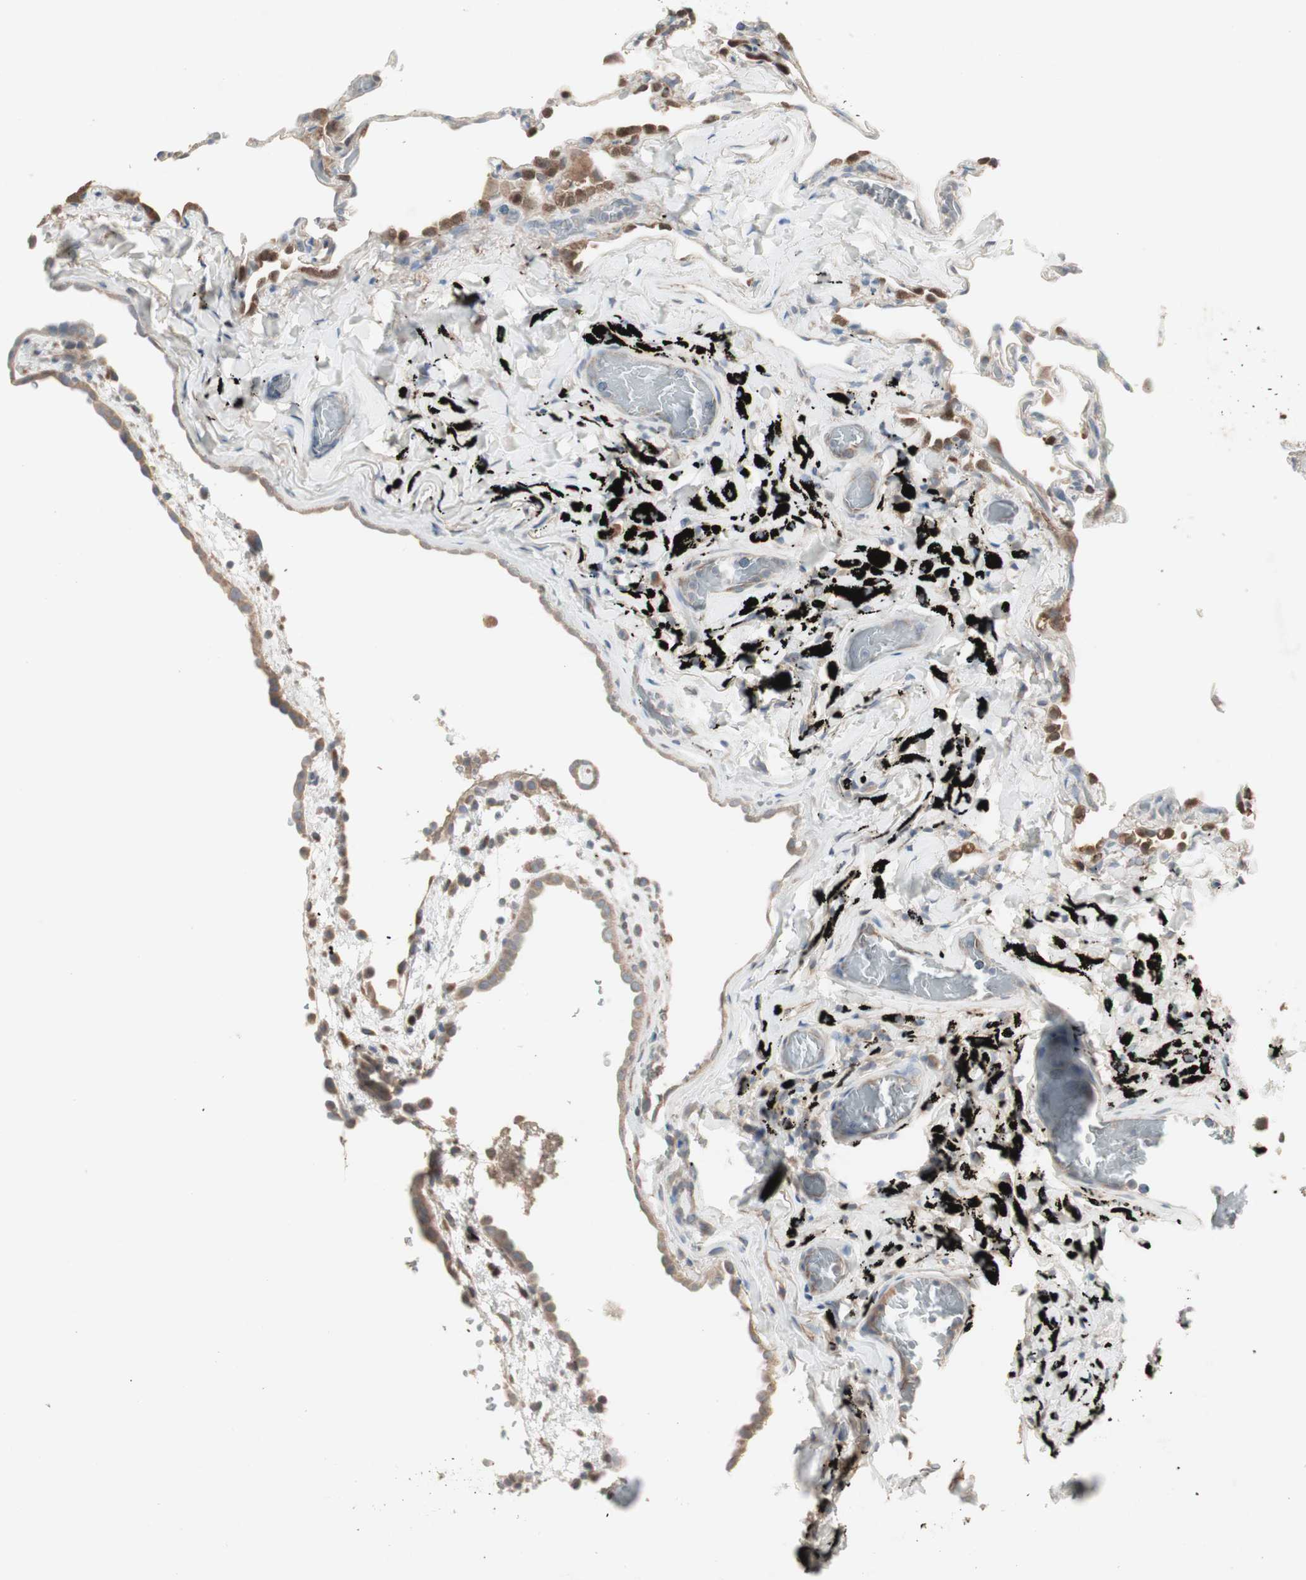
{"staining": {"intensity": "negative", "quantity": "none", "location": "none"}, "tissue": "lung", "cell_type": "Alveolar cells", "image_type": "normal", "snomed": [{"axis": "morphology", "description": "Normal tissue, NOS"}, {"axis": "topography", "description": "Lung"}], "caption": "This micrograph is of normal lung stained with immunohistochemistry to label a protein in brown with the nuclei are counter-stained blue. There is no expression in alveolar cells. (DAB (3,3'-diaminobenzidine) immunohistochemistry (IHC), high magnification).", "gene": "JMJD7", "patient": {"sex": "male", "age": 59}}